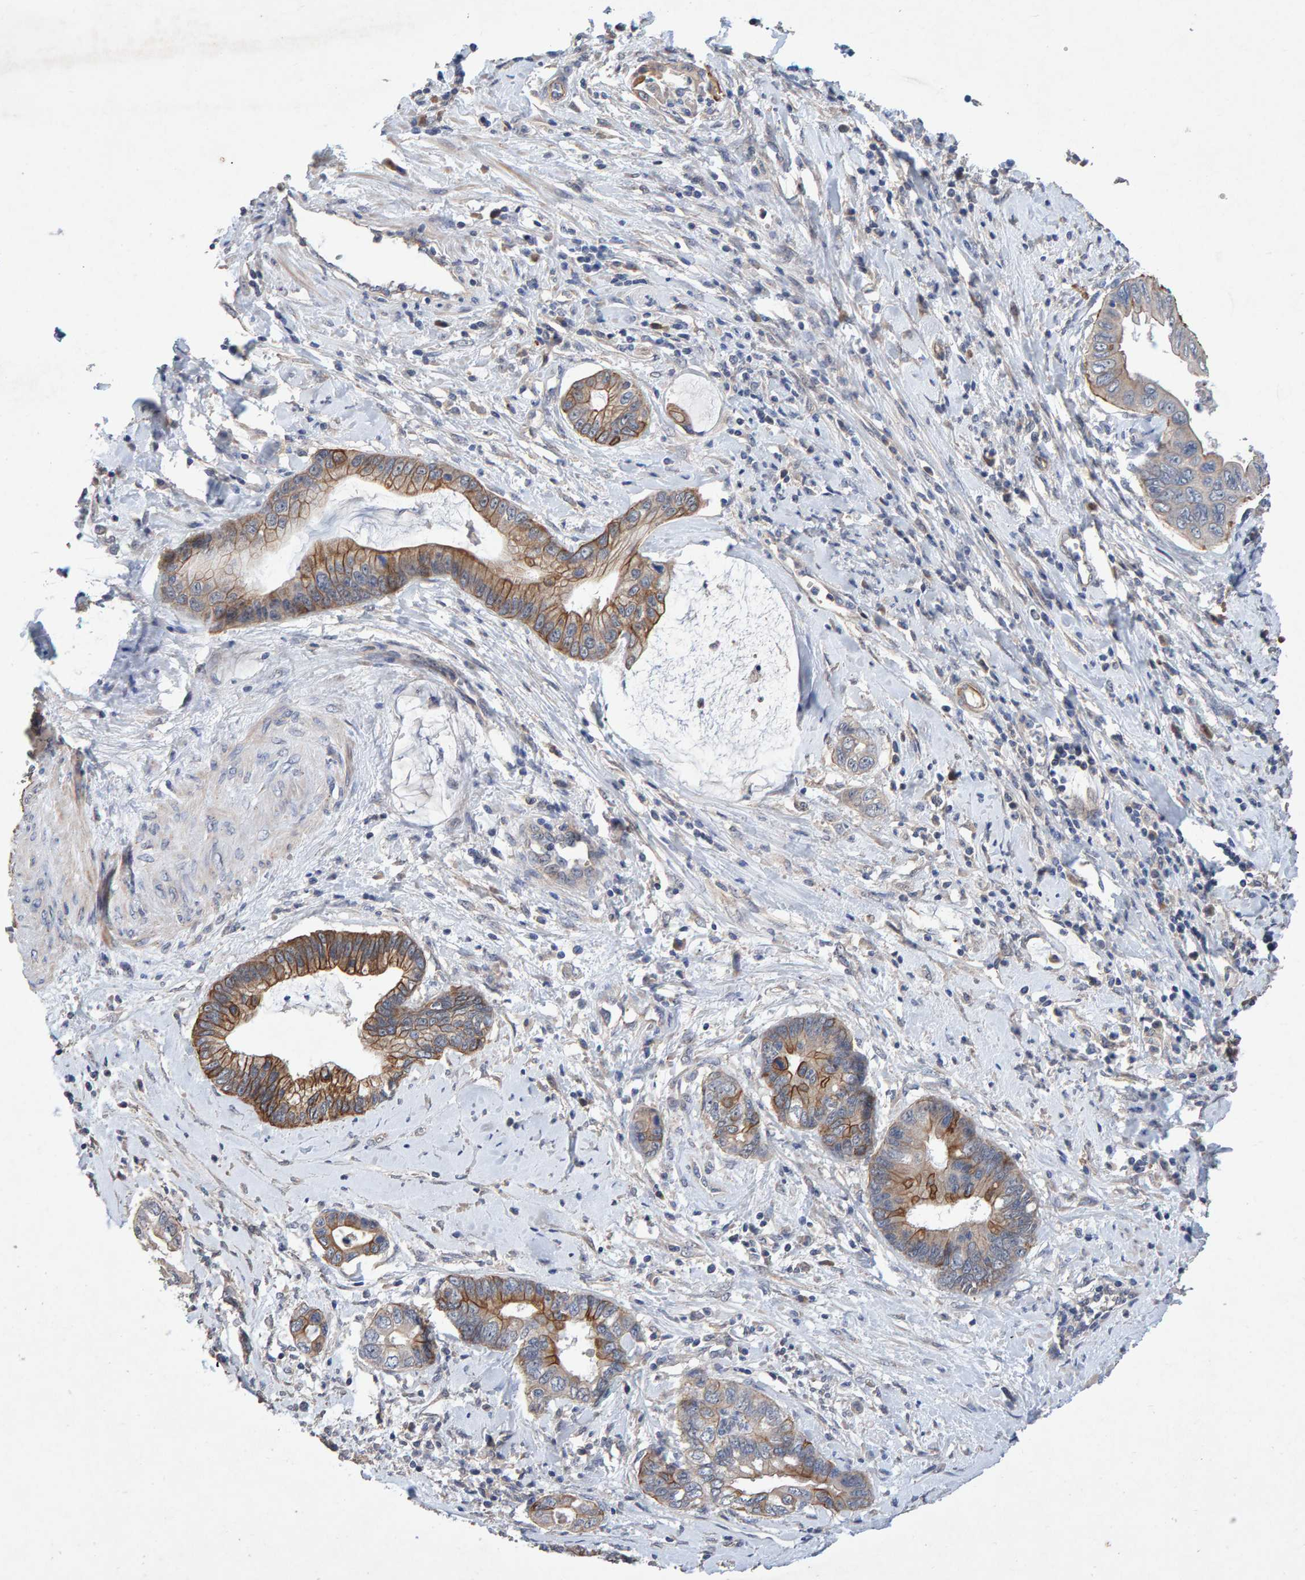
{"staining": {"intensity": "moderate", "quantity": "25%-75%", "location": "cytoplasmic/membranous"}, "tissue": "cervical cancer", "cell_type": "Tumor cells", "image_type": "cancer", "snomed": [{"axis": "morphology", "description": "Adenocarcinoma, NOS"}, {"axis": "topography", "description": "Cervix"}], "caption": "IHC micrograph of cervical cancer (adenocarcinoma) stained for a protein (brown), which reveals medium levels of moderate cytoplasmic/membranous staining in about 25%-75% of tumor cells.", "gene": "EFR3A", "patient": {"sex": "female", "age": 44}}